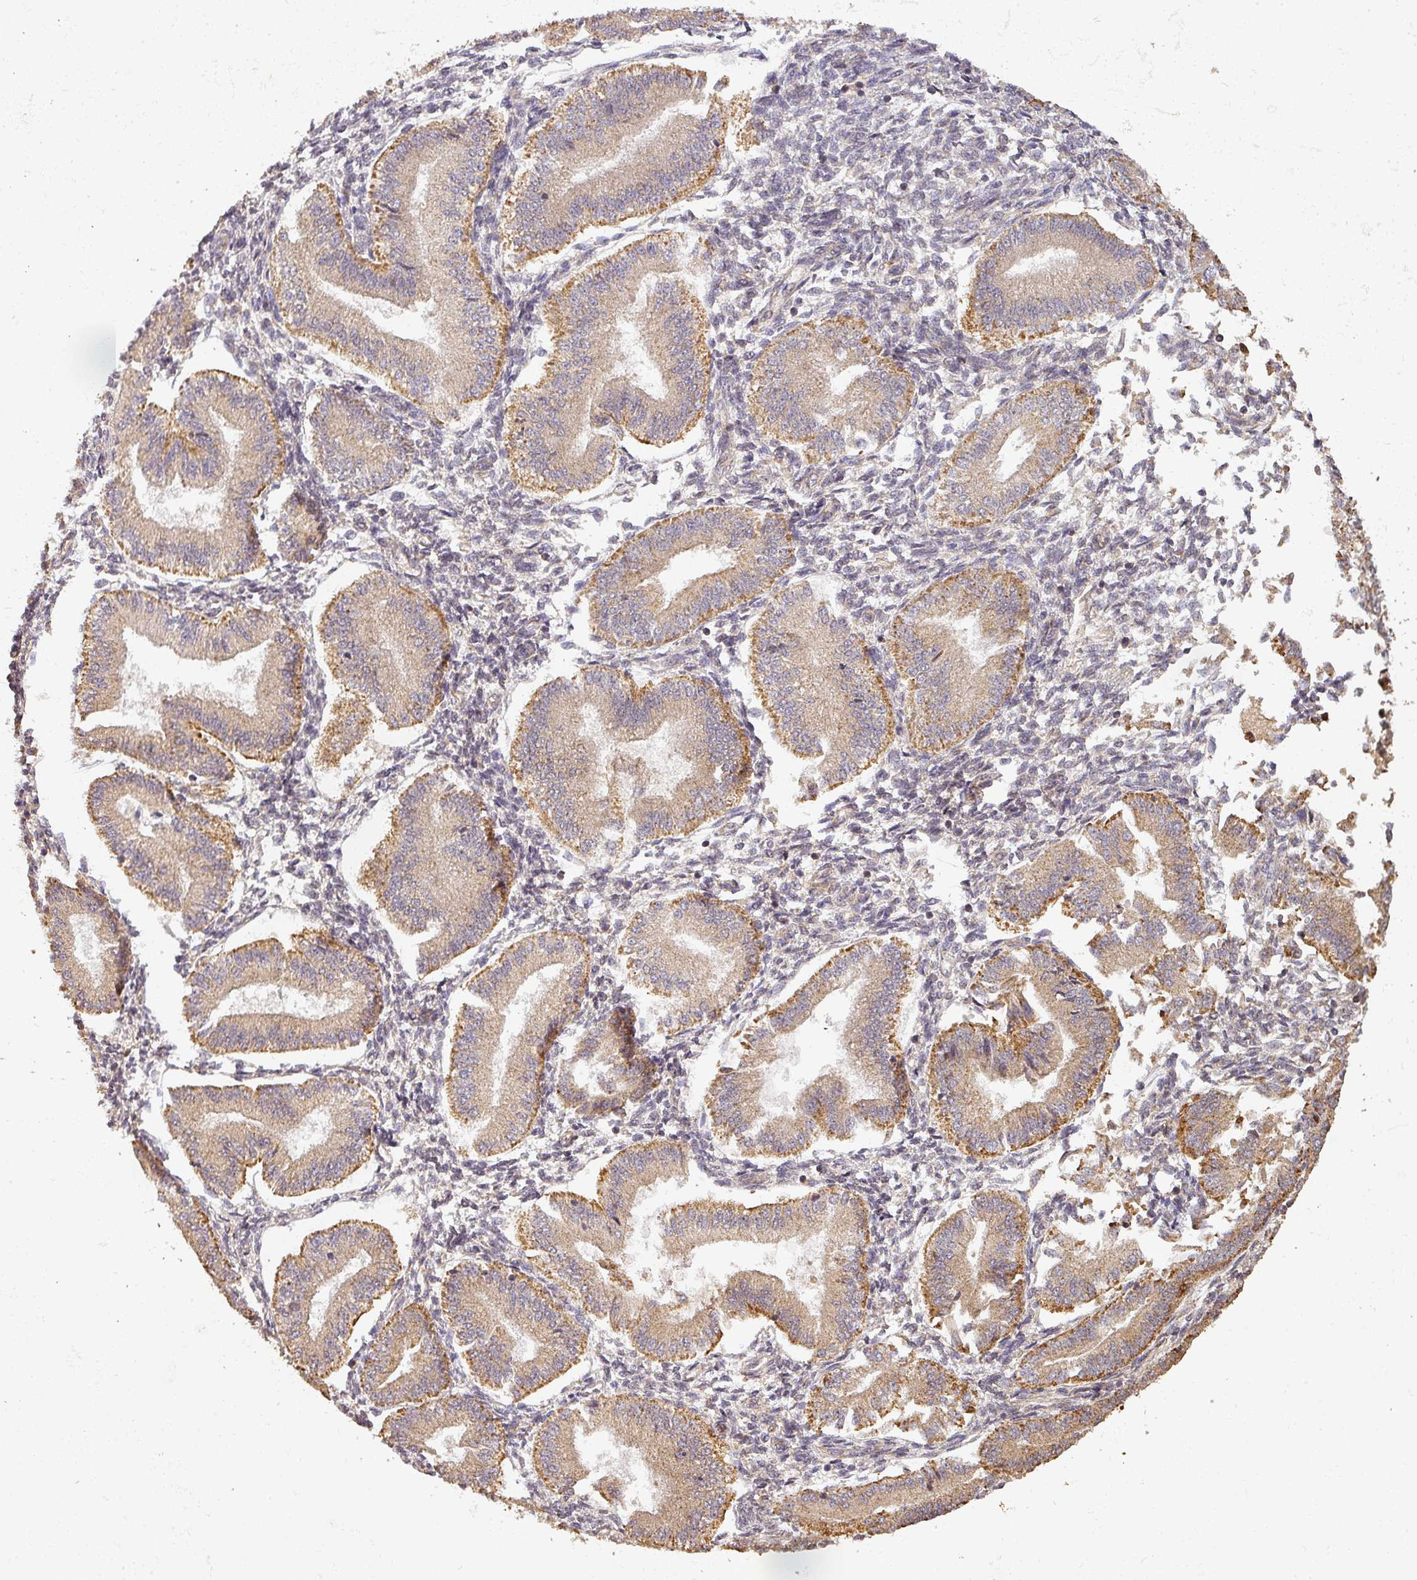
{"staining": {"intensity": "negative", "quantity": "none", "location": "none"}, "tissue": "endometrium", "cell_type": "Cells in endometrial stroma", "image_type": "normal", "snomed": [{"axis": "morphology", "description": "Normal tissue, NOS"}, {"axis": "topography", "description": "Endometrium"}], "caption": "IHC histopathology image of normal human endometrium stained for a protein (brown), which shows no staining in cells in endometrial stroma.", "gene": "BPIFB3", "patient": {"sex": "female", "age": 39}}